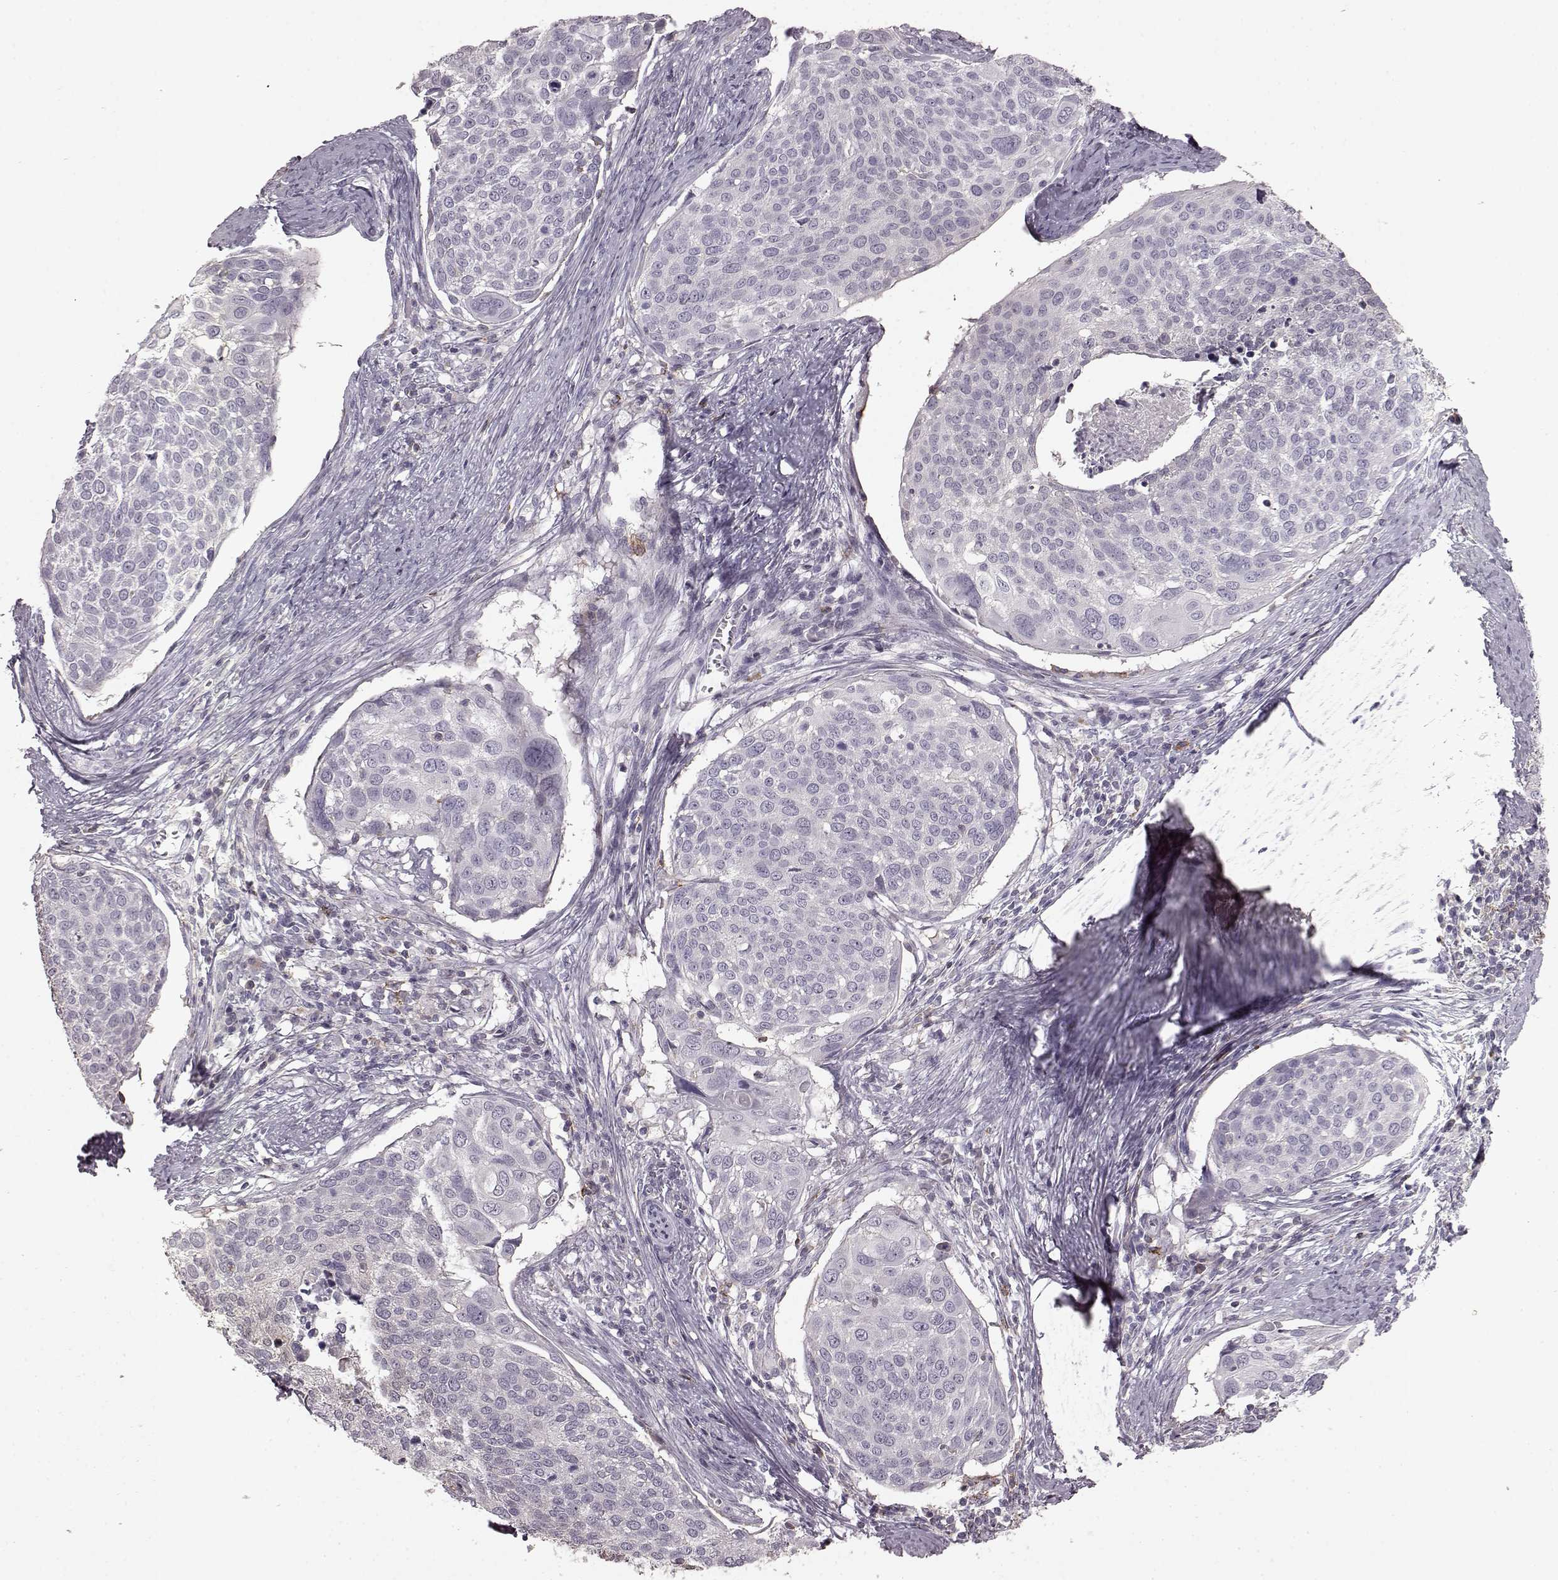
{"staining": {"intensity": "negative", "quantity": "none", "location": "none"}, "tissue": "cervical cancer", "cell_type": "Tumor cells", "image_type": "cancer", "snomed": [{"axis": "morphology", "description": "Squamous cell carcinoma, NOS"}, {"axis": "topography", "description": "Cervix"}], "caption": "Tumor cells show no significant expression in squamous cell carcinoma (cervical). Nuclei are stained in blue.", "gene": "PDCD1", "patient": {"sex": "female", "age": 39}}